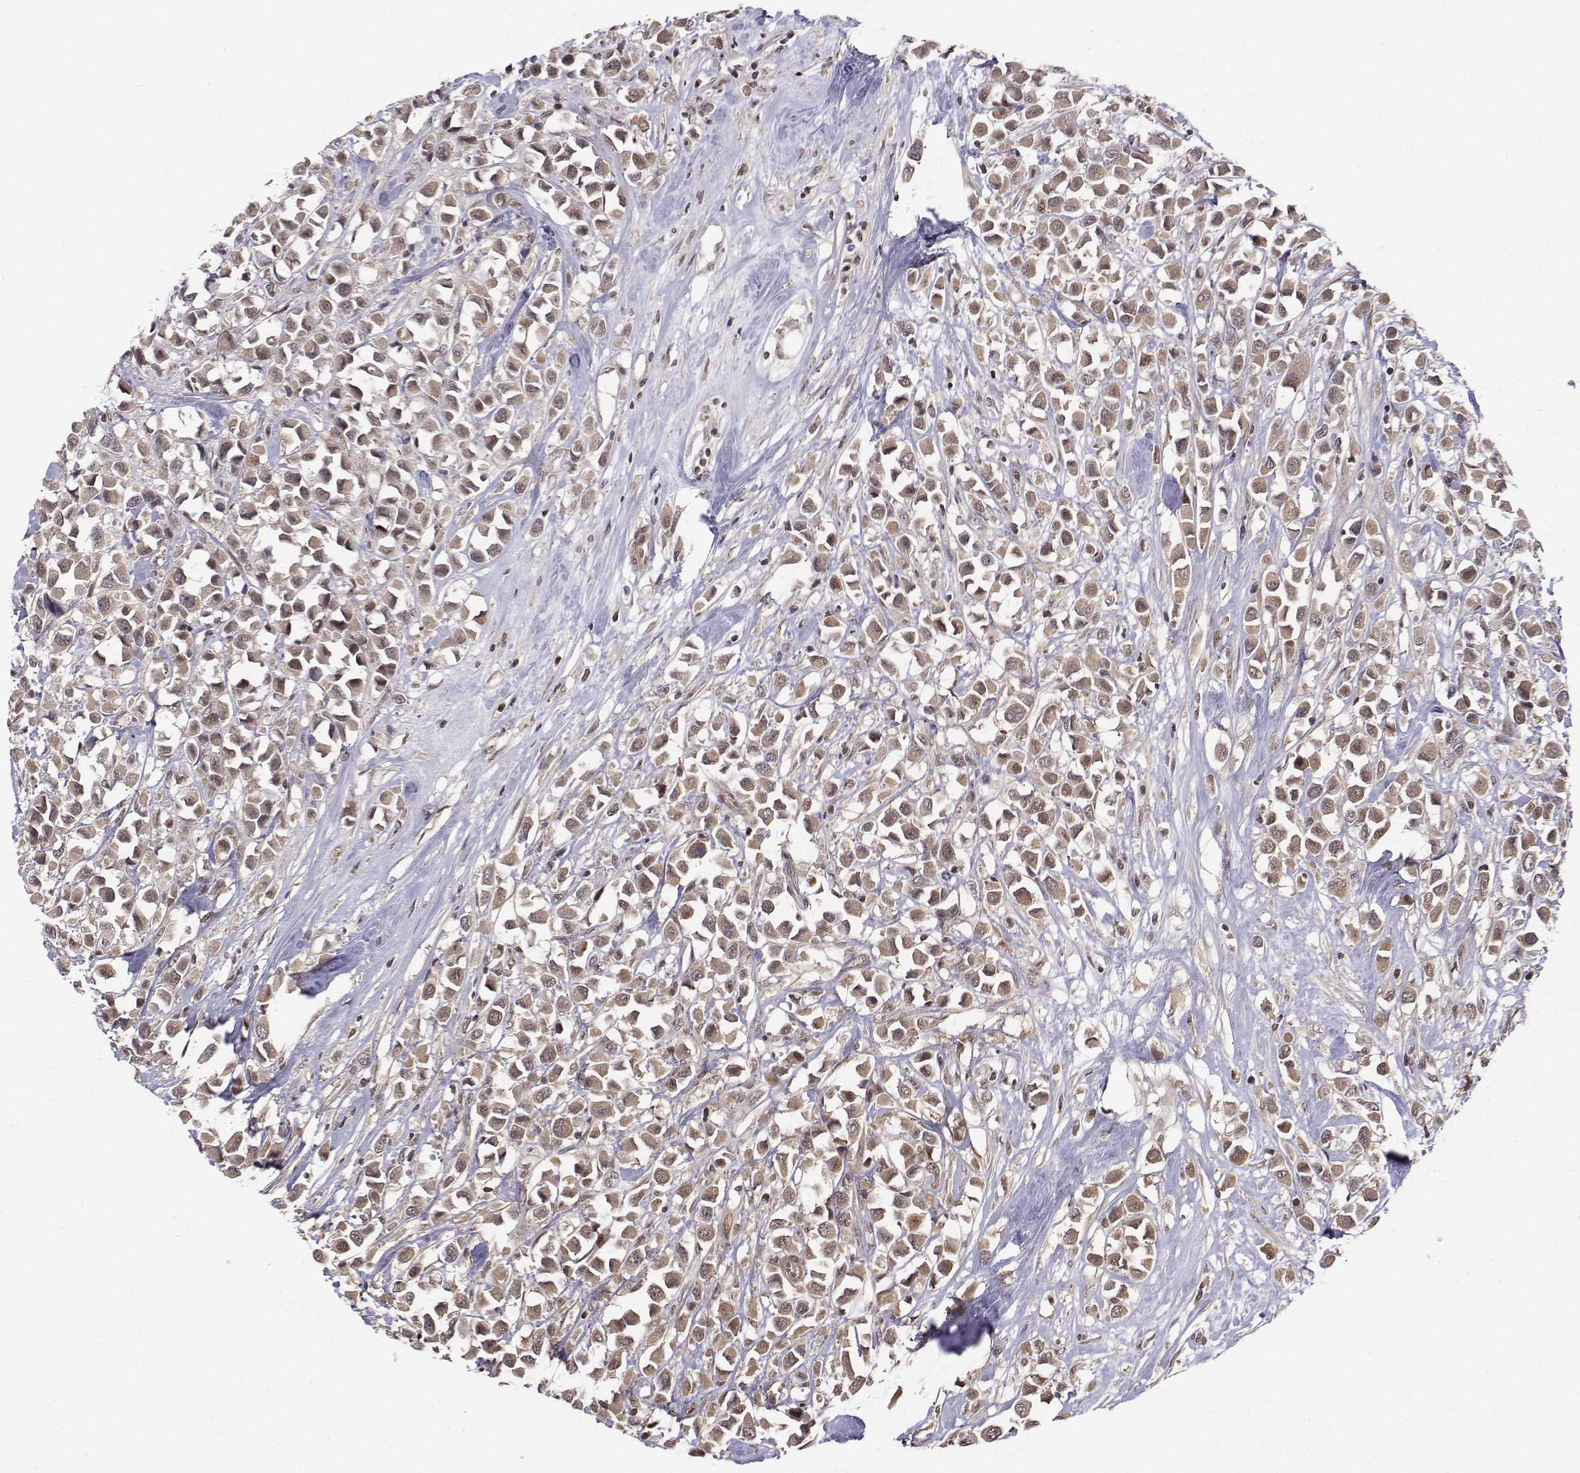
{"staining": {"intensity": "weak", "quantity": ">75%", "location": "cytoplasmic/membranous,nuclear"}, "tissue": "breast cancer", "cell_type": "Tumor cells", "image_type": "cancer", "snomed": [{"axis": "morphology", "description": "Duct carcinoma"}, {"axis": "topography", "description": "Breast"}], "caption": "This histopathology image demonstrates immunohistochemistry (IHC) staining of breast invasive ductal carcinoma, with low weak cytoplasmic/membranous and nuclear positivity in approximately >75% of tumor cells.", "gene": "ITGA7", "patient": {"sex": "female", "age": 61}}